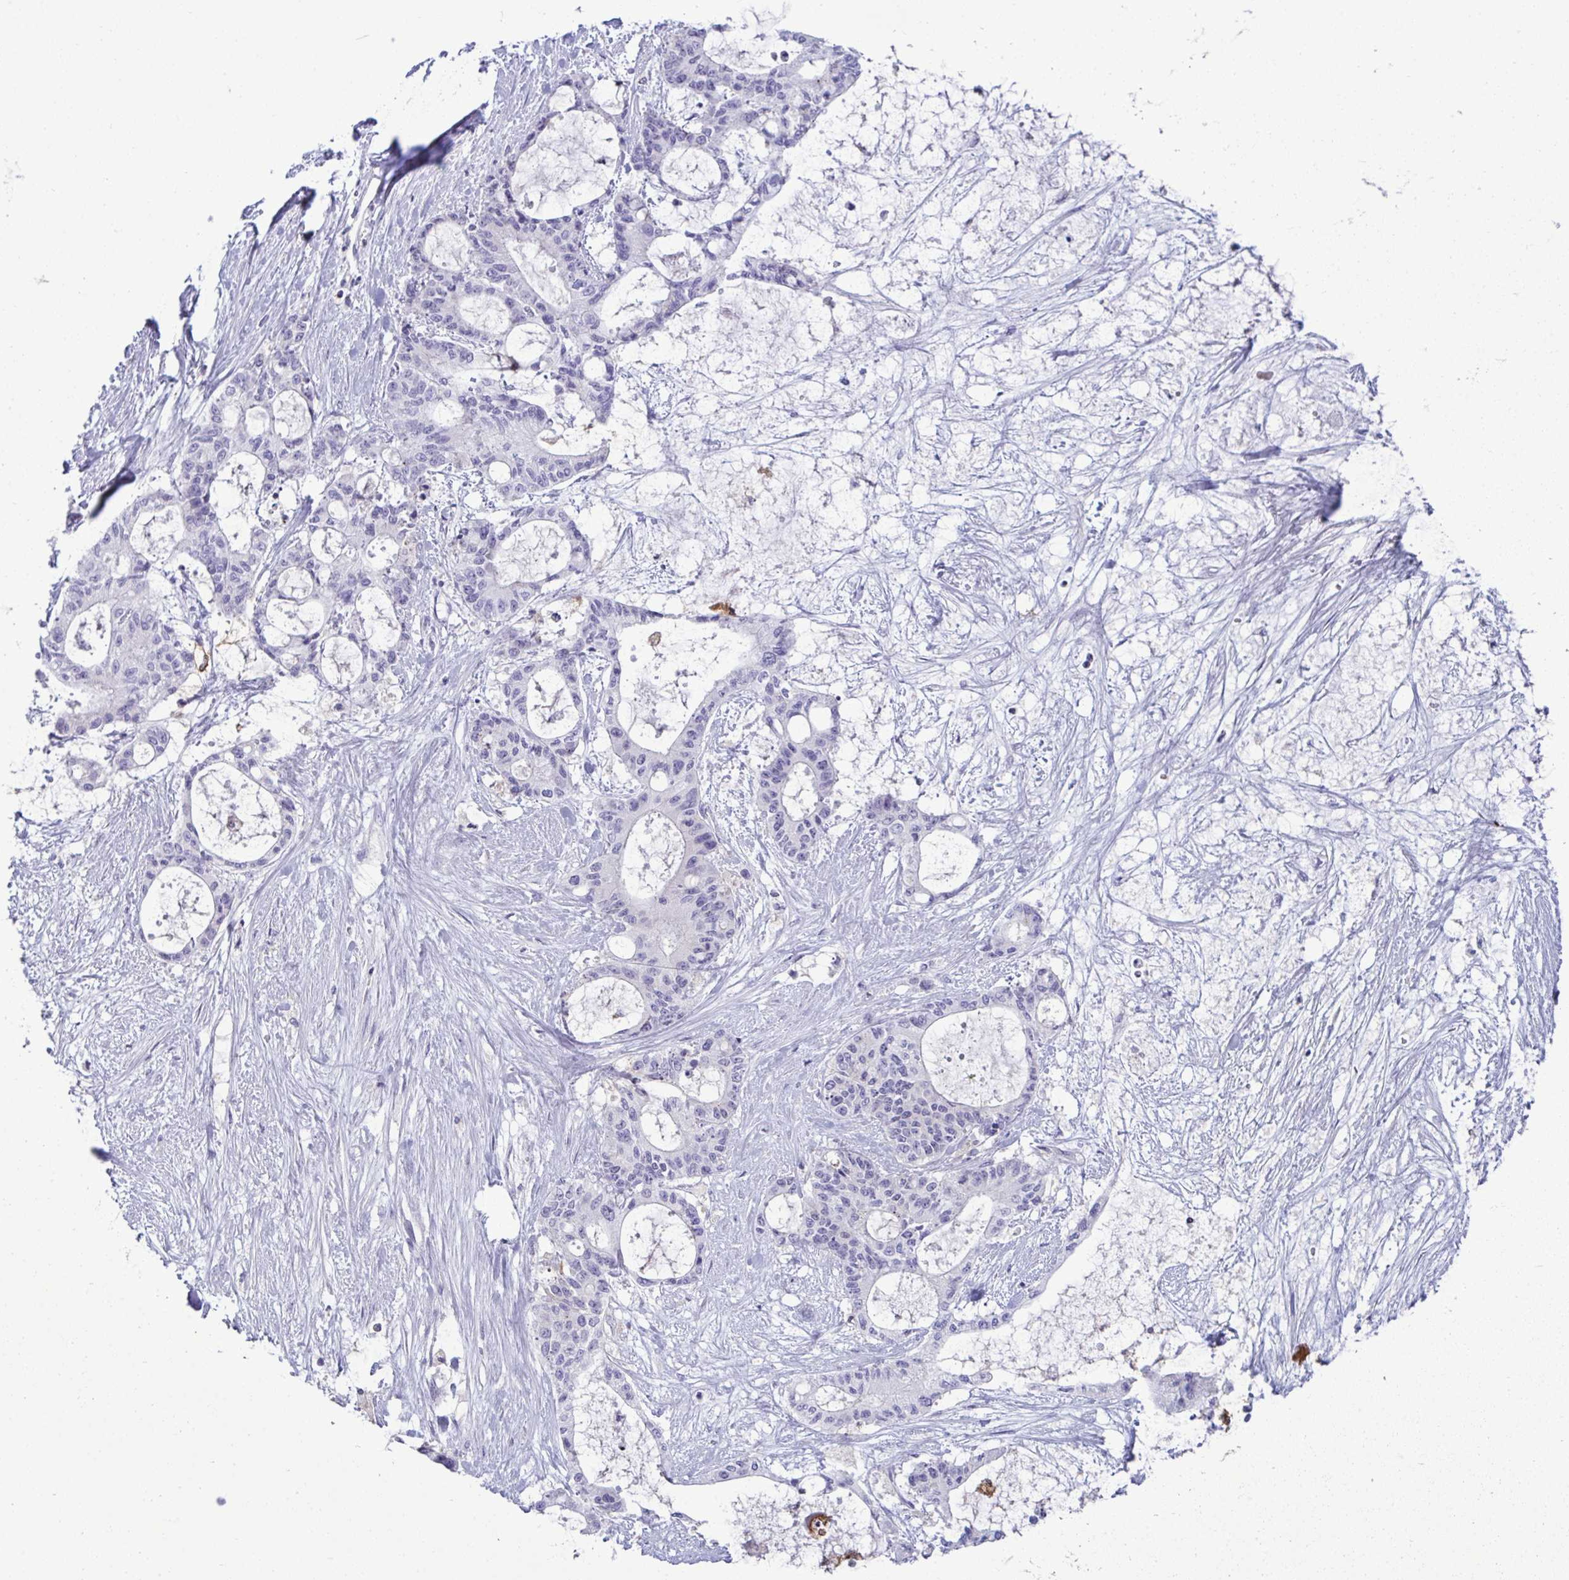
{"staining": {"intensity": "negative", "quantity": "none", "location": "none"}, "tissue": "liver cancer", "cell_type": "Tumor cells", "image_type": "cancer", "snomed": [{"axis": "morphology", "description": "Normal tissue, NOS"}, {"axis": "morphology", "description": "Cholangiocarcinoma"}, {"axis": "topography", "description": "Liver"}, {"axis": "topography", "description": "Peripheral nerve tissue"}], "caption": "The immunohistochemistry (IHC) photomicrograph has no significant positivity in tumor cells of liver cancer tissue. (Brightfield microscopy of DAB (3,3'-diaminobenzidine) IHC at high magnification).", "gene": "RGPD5", "patient": {"sex": "female", "age": 73}}